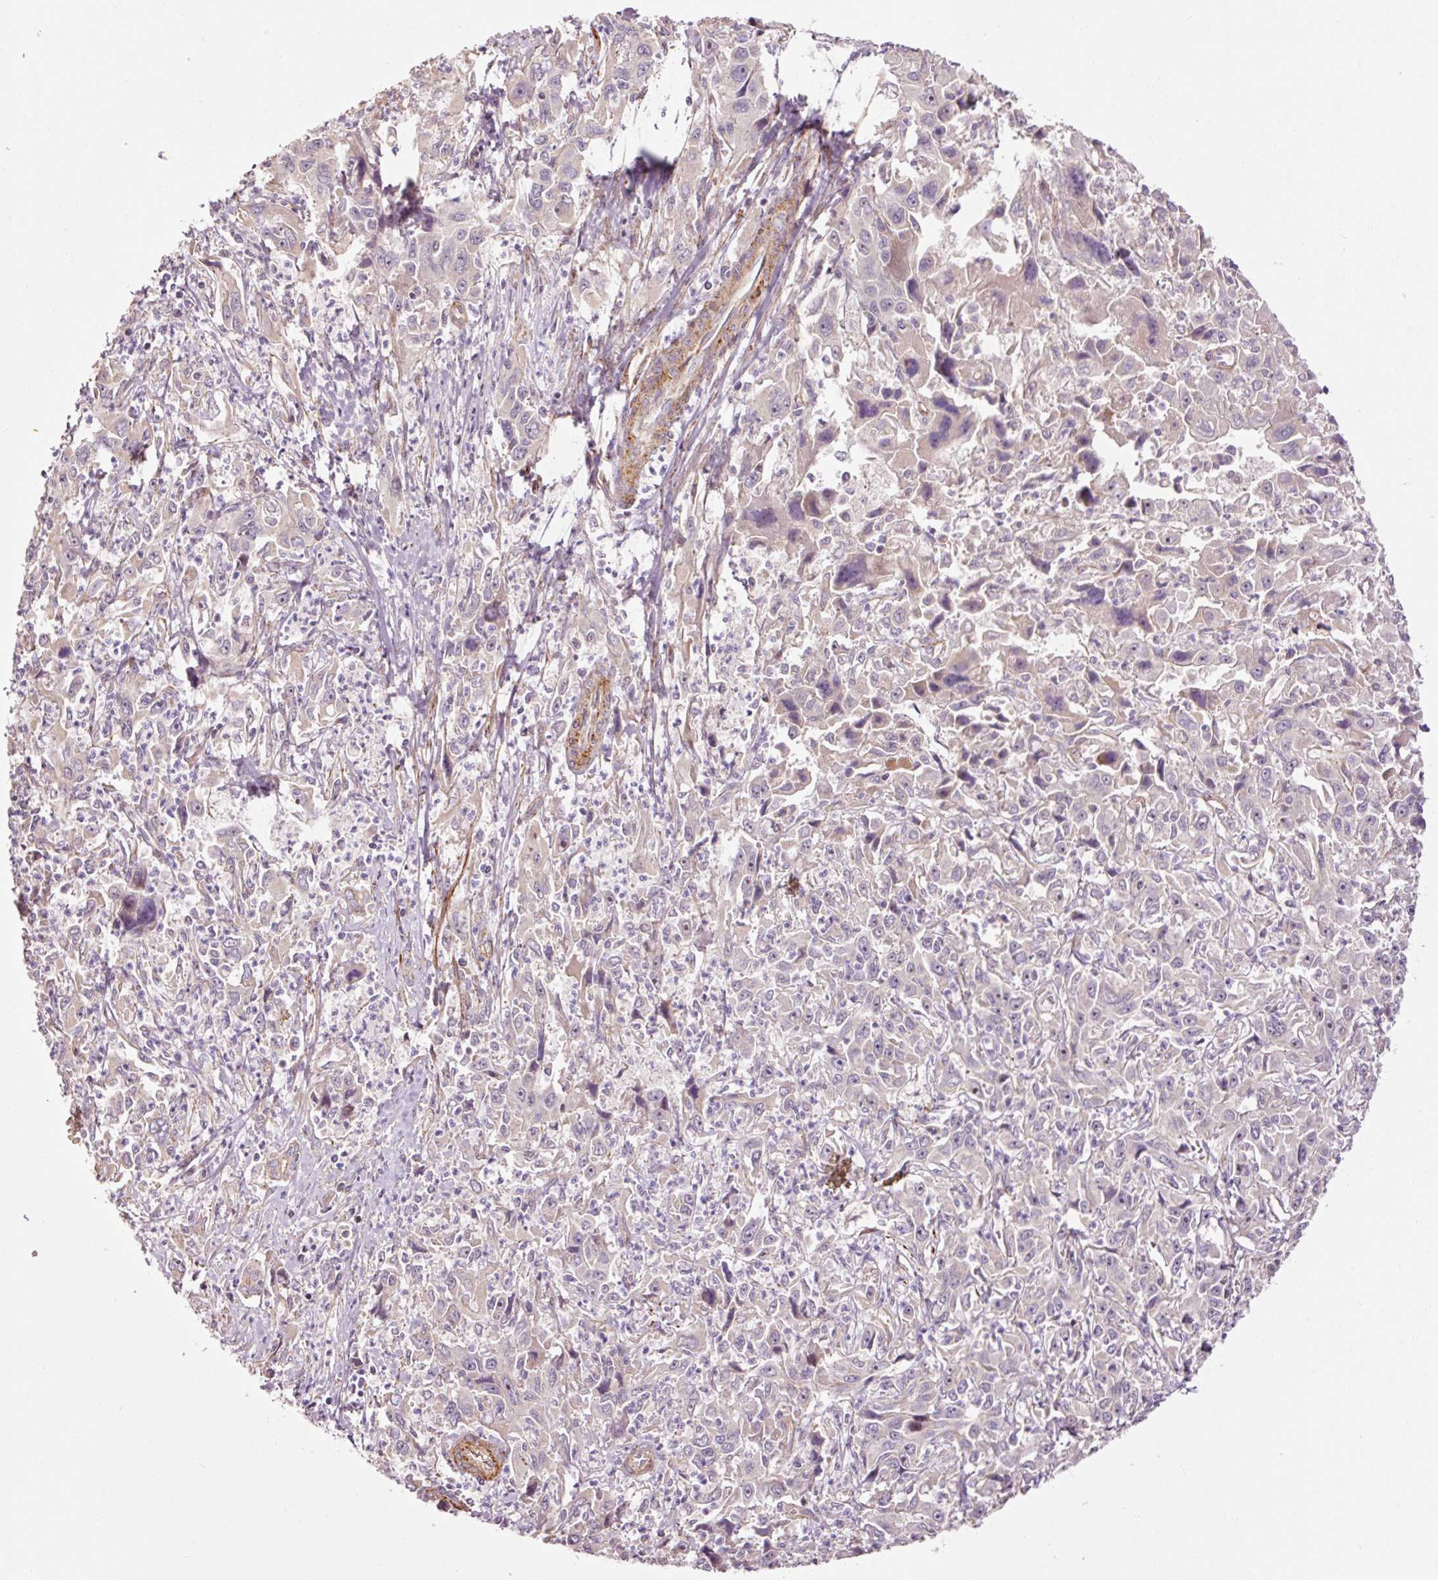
{"staining": {"intensity": "negative", "quantity": "none", "location": "none"}, "tissue": "liver cancer", "cell_type": "Tumor cells", "image_type": "cancer", "snomed": [{"axis": "morphology", "description": "Carcinoma, Hepatocellular, NOS"}, {"axis": "topography", "description": "Liver"}], "caption": "Immunohistochemistry (IHC) of liver cancer reveals no staining in tumor cells. (Immunohistochemistry (IHC), brightfield microscopy, high magnification).", "gene": "ANKRD20A1", "patient": {"sex": "male", "age": 63}}